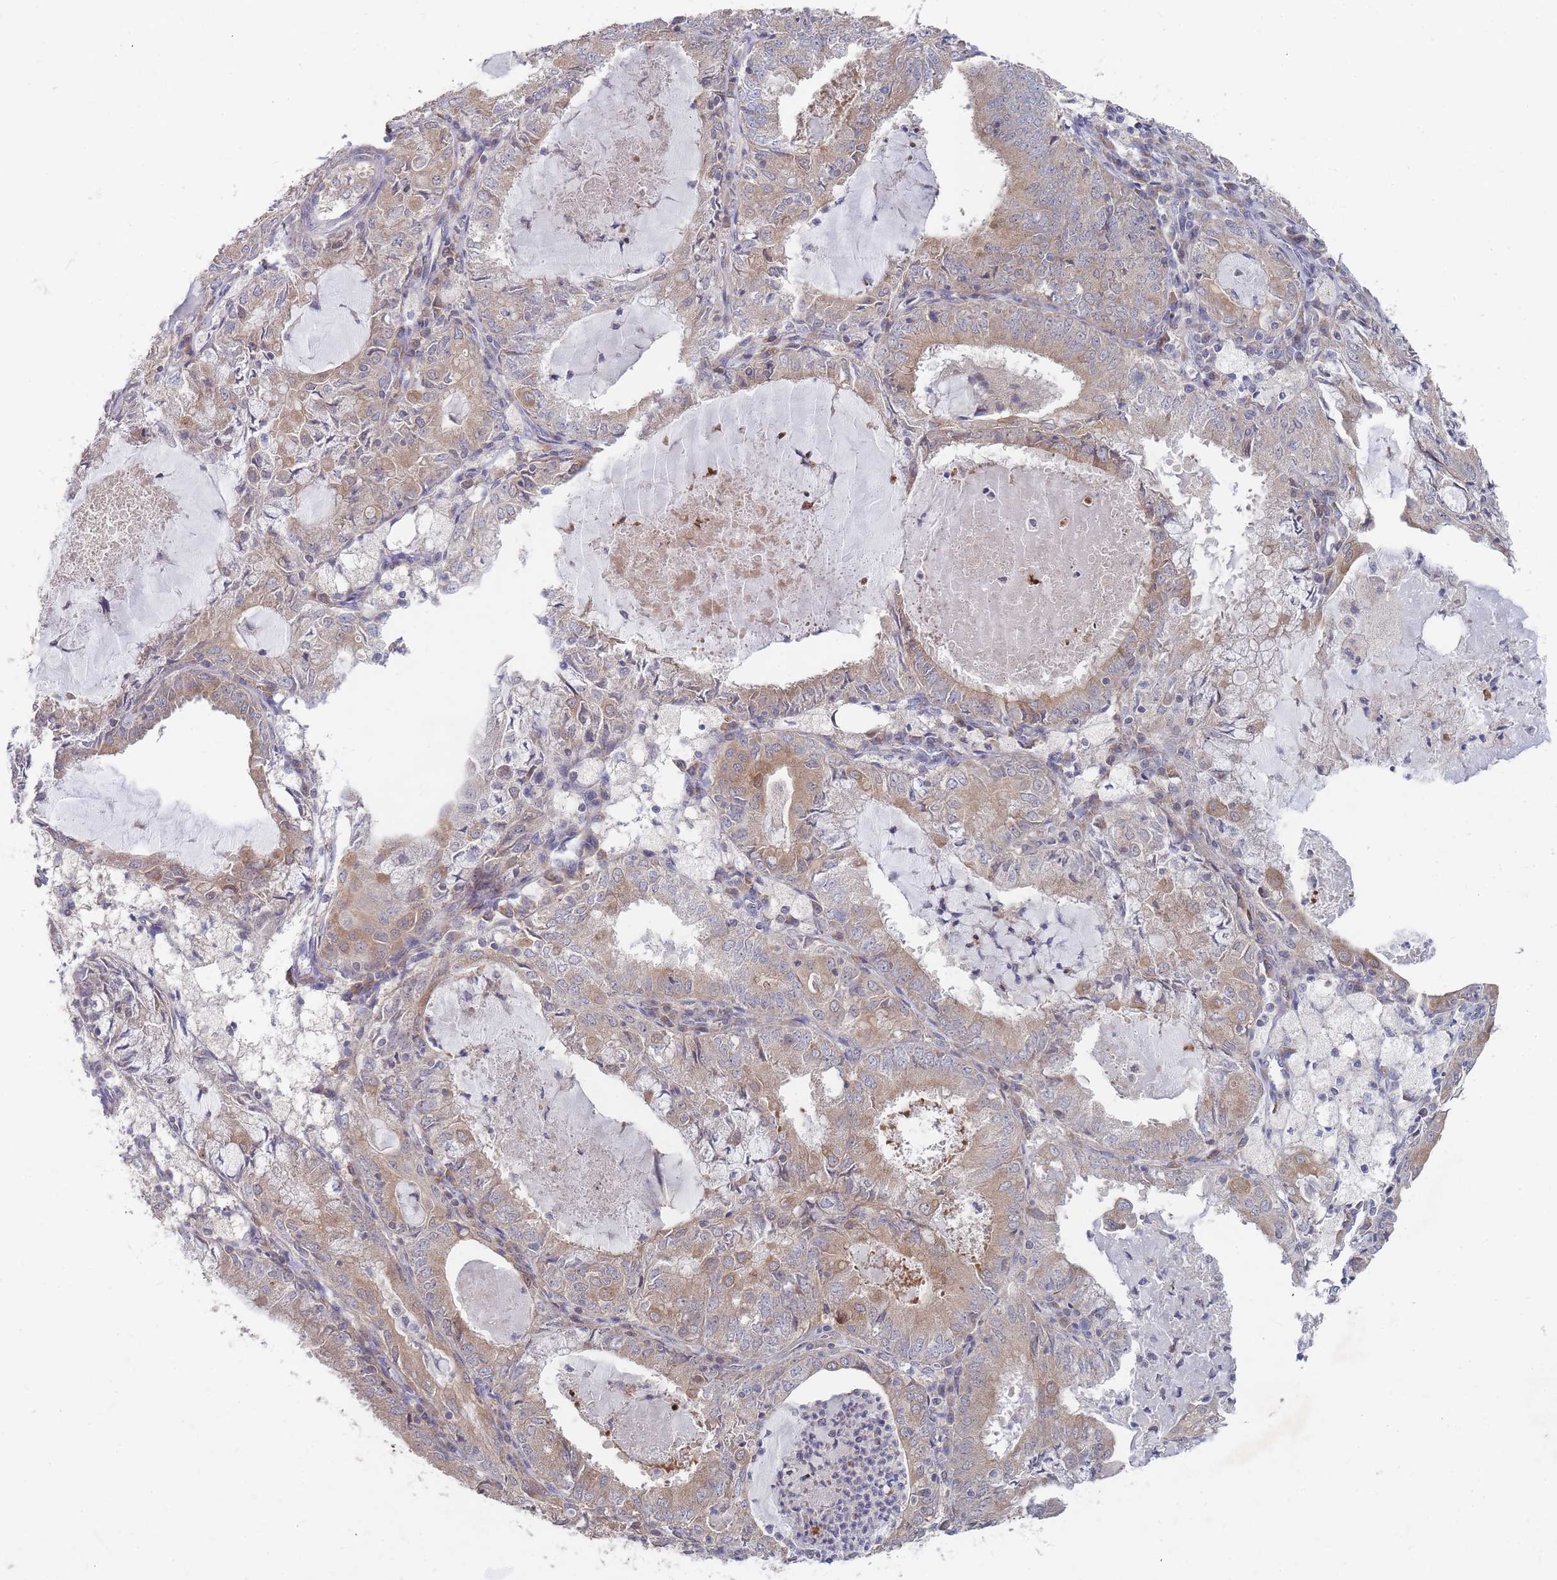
{"staining": {"intensity": "moderate", "quantity": "25%-75%", "location": "cytoplasmic/membranous"}, "tissue": "endometrial cancer", "cell_type": "Tumor cells", "image_type": "cancer", "snomed": [{"axis": "morphology", "description": "Adenocarcinoma, NOS"}, {"axis": "topography", "description": "Endometrium"}], "caption": "Brown immunohistochemical staining in endometrial cancer (adenocarcinoma) reveals moderate cytoplasmic/membranous expression in approximately 25%-75% of tumor cells.", "gene": "SLC35F5", "patient": {"sex": "female", "age": 57}}